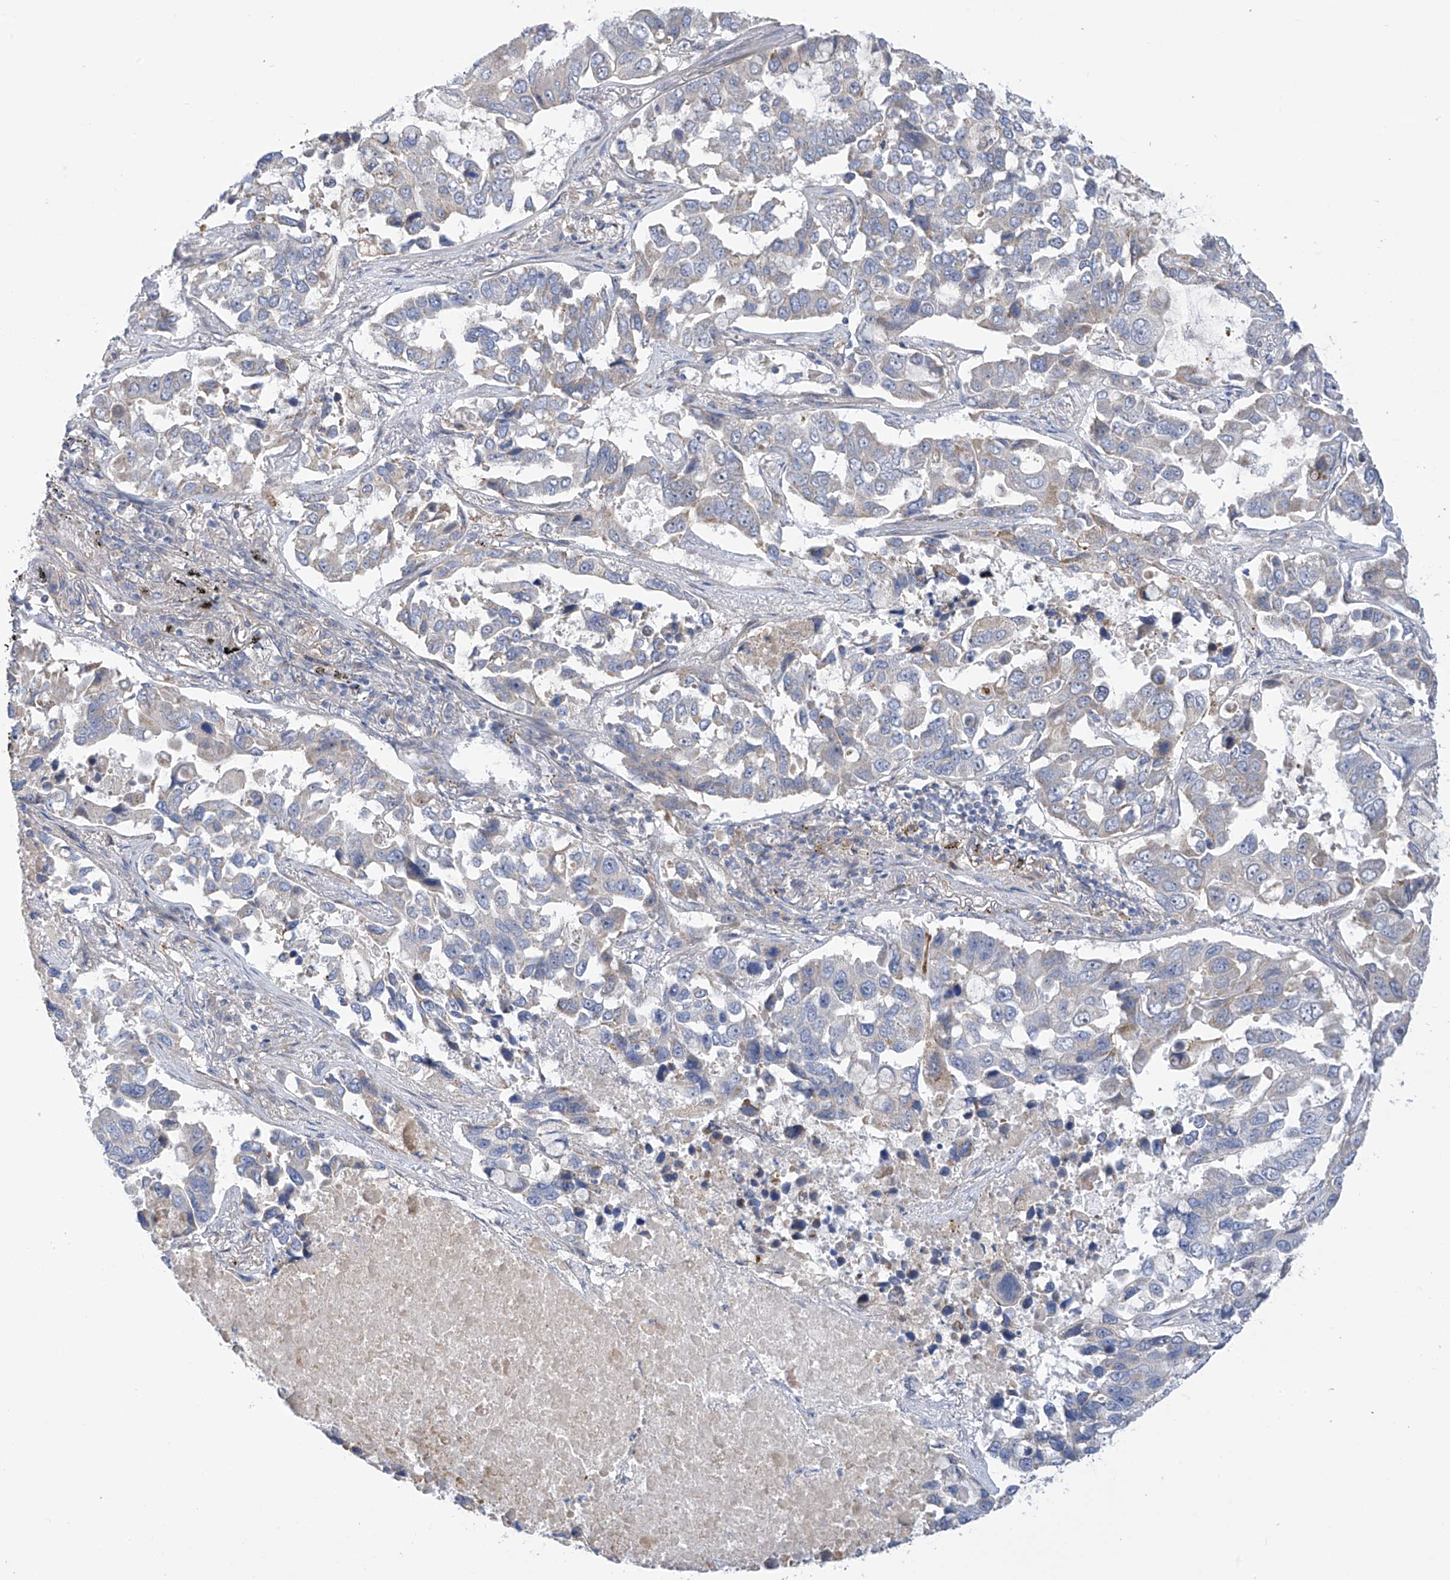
{"staining": {"intensity": "negative", "quantity": "none", "location": "none"}, "tissue": "lung cancer", "cell_type": "Tumor cells", "image_type": "cancer", "snomed": [{"axis": "morphology", "description": "Adenocarcinoma, NOS"}, {"axis": "topography", "description": "Lung"}], "caption": "This is a histopathology image of immunohistochemistry staining of adenocarcinoma (lung), which shows no positivity in tumor cells. (Brightfield microscopy of DAB (3,3'-diaminobenzidine) IHC at high magnification).", "gene": "ZNF641", "patient": {"sex": "male", "age": 64}}